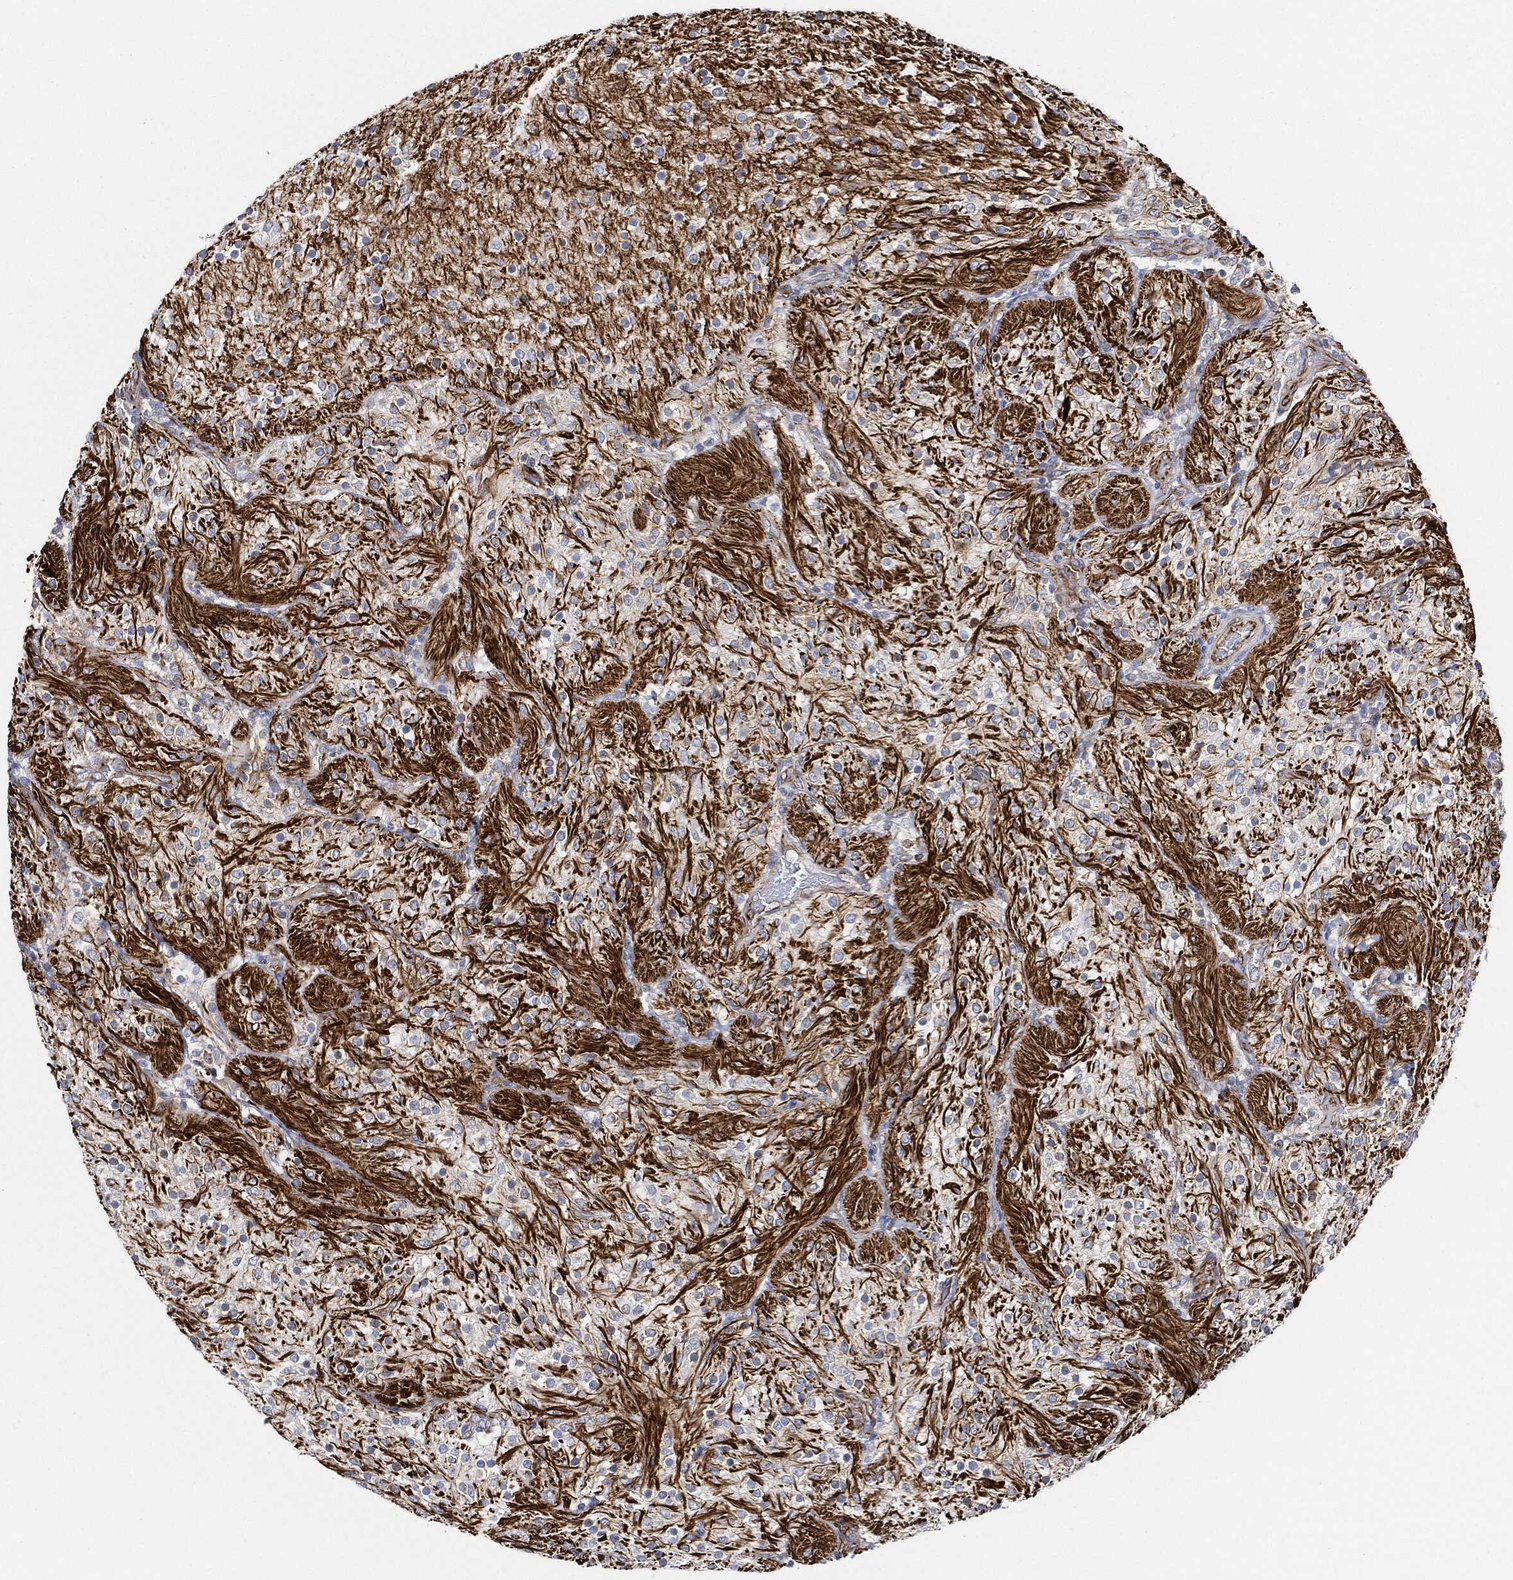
{"staining": {"intensity": "negative", "quantity": "none", "location": "none"}, "tissue": "glioma", "cell_type": "Tumor cells", "image_type": "cancer", "snomed": [{"axis": "morphology", "description": "Glioma, malignant, Low grade"}, {"axis": "topography", "description": "Brain"}], "caption": "High power microscopy micrograph of an immunohistochemistry (IHC) histopathology image of glioma, revealing no significant expression in tumor cells.", "gene": "THSD1", "patient": {"sex": "male", "age": 3}}